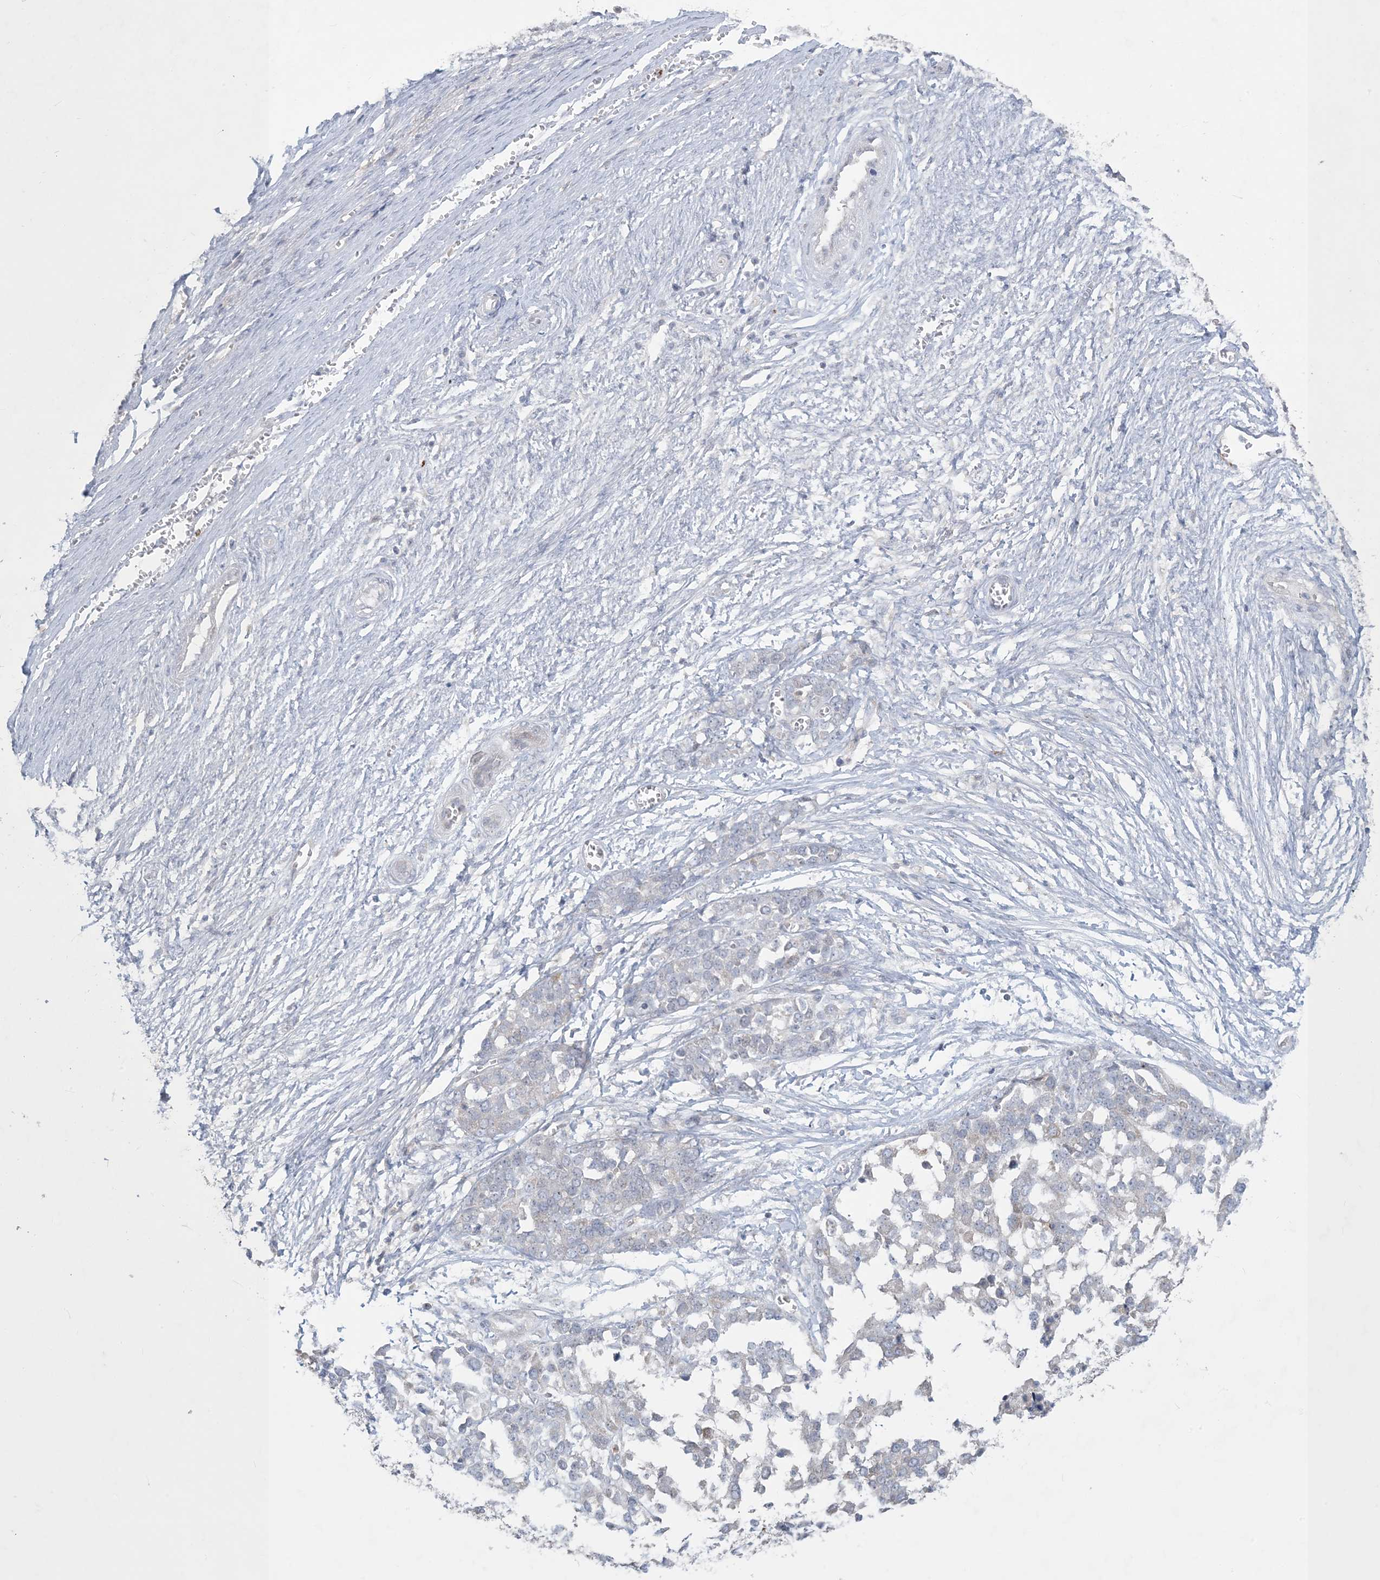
{"staining": {"intensity": "negative", "quantity": "none", "location": "none"}, "tissue": "ovarian cancer", "cell_type": "Tumor cells", "image_type": "cancer", "snomed": [{"axis": "morphology", "description": "Cystadenocarcinoma, serous, NOS"}, {"axis": "topography", "description": "Ovary"}], "caption": "The photomicrograph displays no significant staining in tumor cells of ovarian cancer. The staining was performed using DAB (3,3'-diaminobenzidine) to visualize the protein expression in brown, while the nuclei were stained in blue with hematoxylin (Magnification: 20x).", "gene": "KIF3A", "patient": {"sex": "female", "age": 44}}